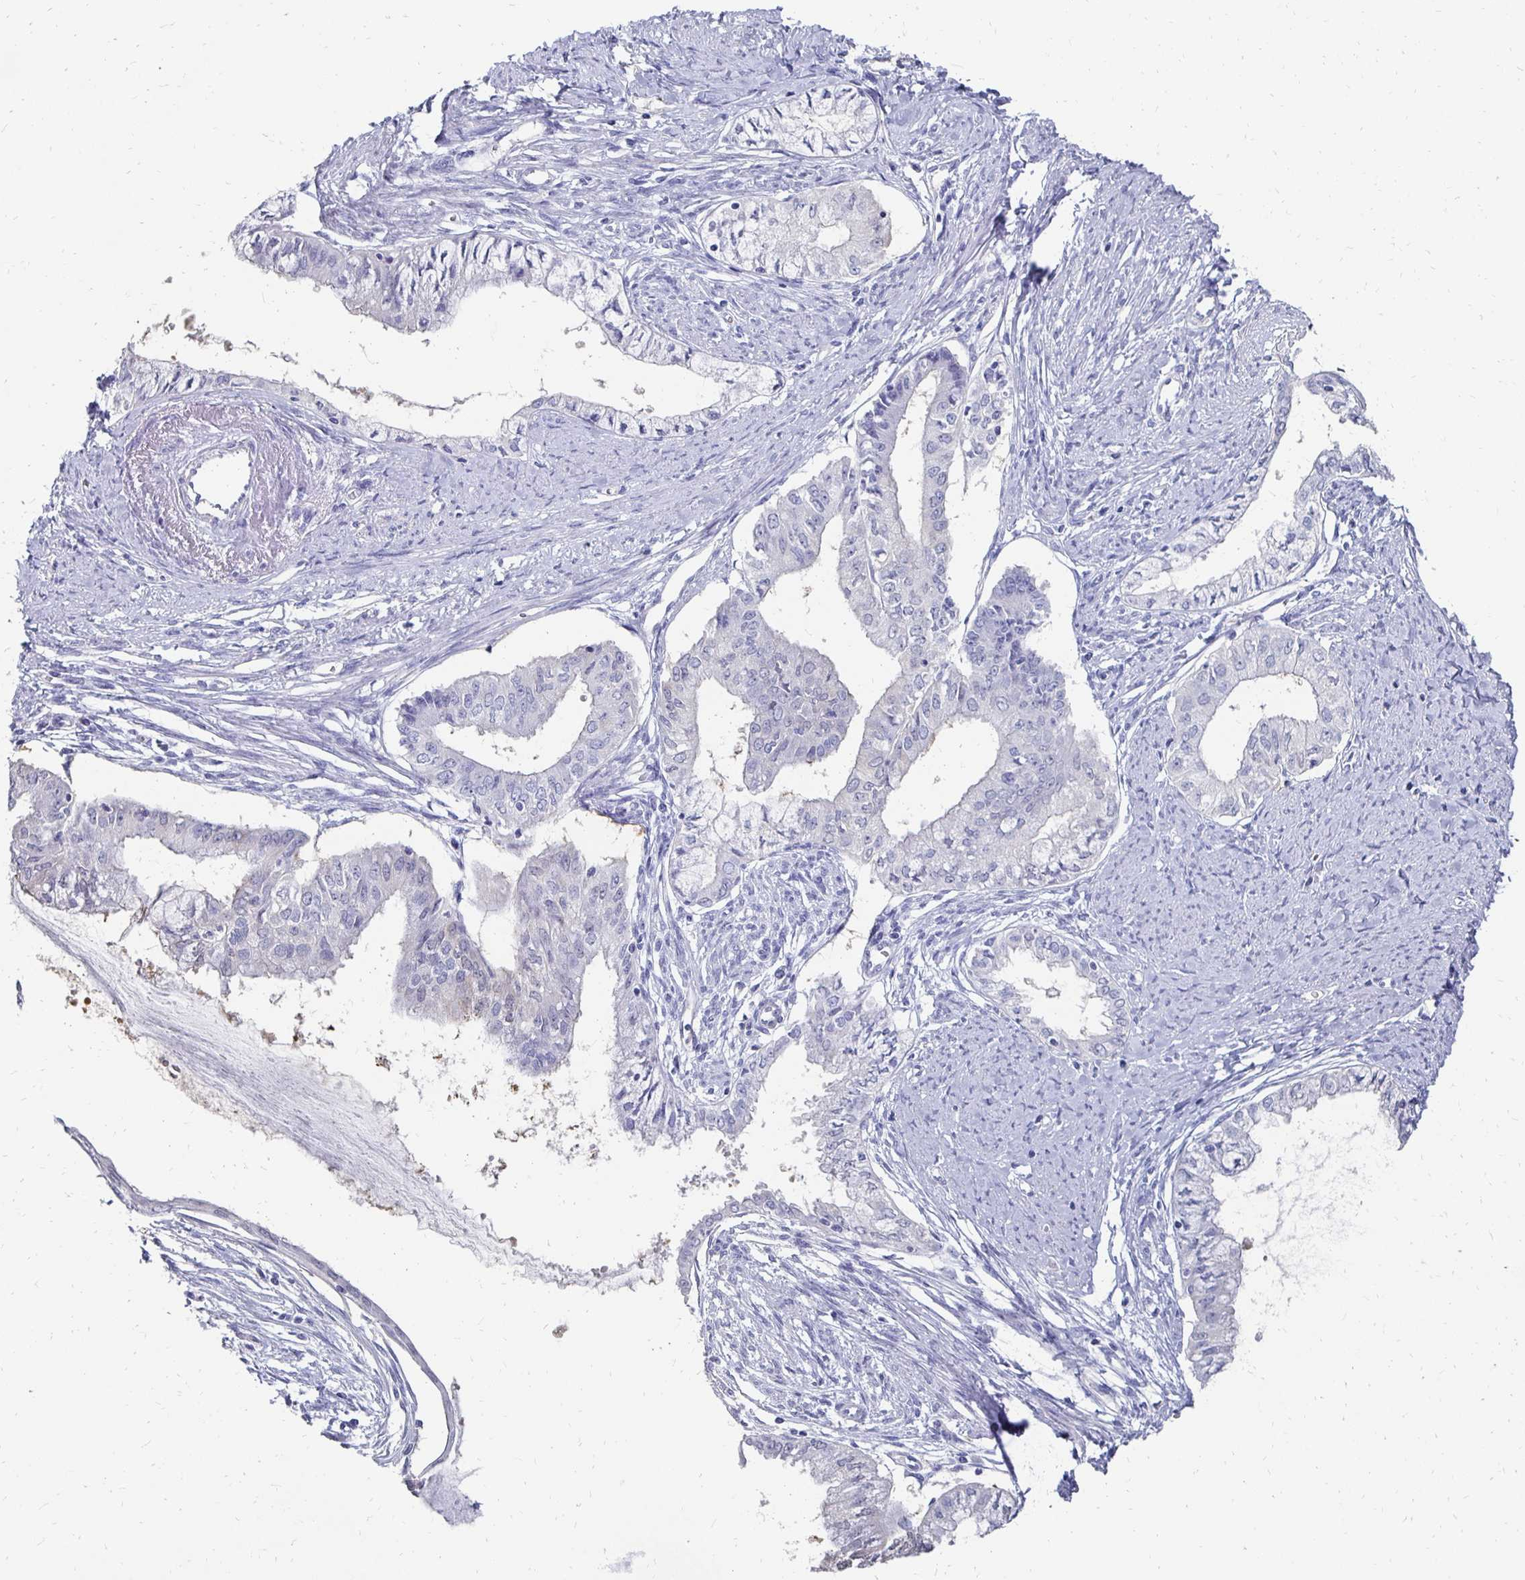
{"staining": {"intensity": "negative", "quantity": "none", "location": "none"}, "tissue": "endometrial cancer", "cell_type": "Tumor cells", "image_type": "cancer", "snomed": [{"axis": "morphology", "description": "Adenocarcinoma, NOS"}, {"axis": "topography", "description": "Endometrium"}], "caption": "Image shows no significant protein expression in tumor cells of endometrial adenocarcinoma.", "gene": "SYCP3", "patient": {"sex": "female", "age": 76}}